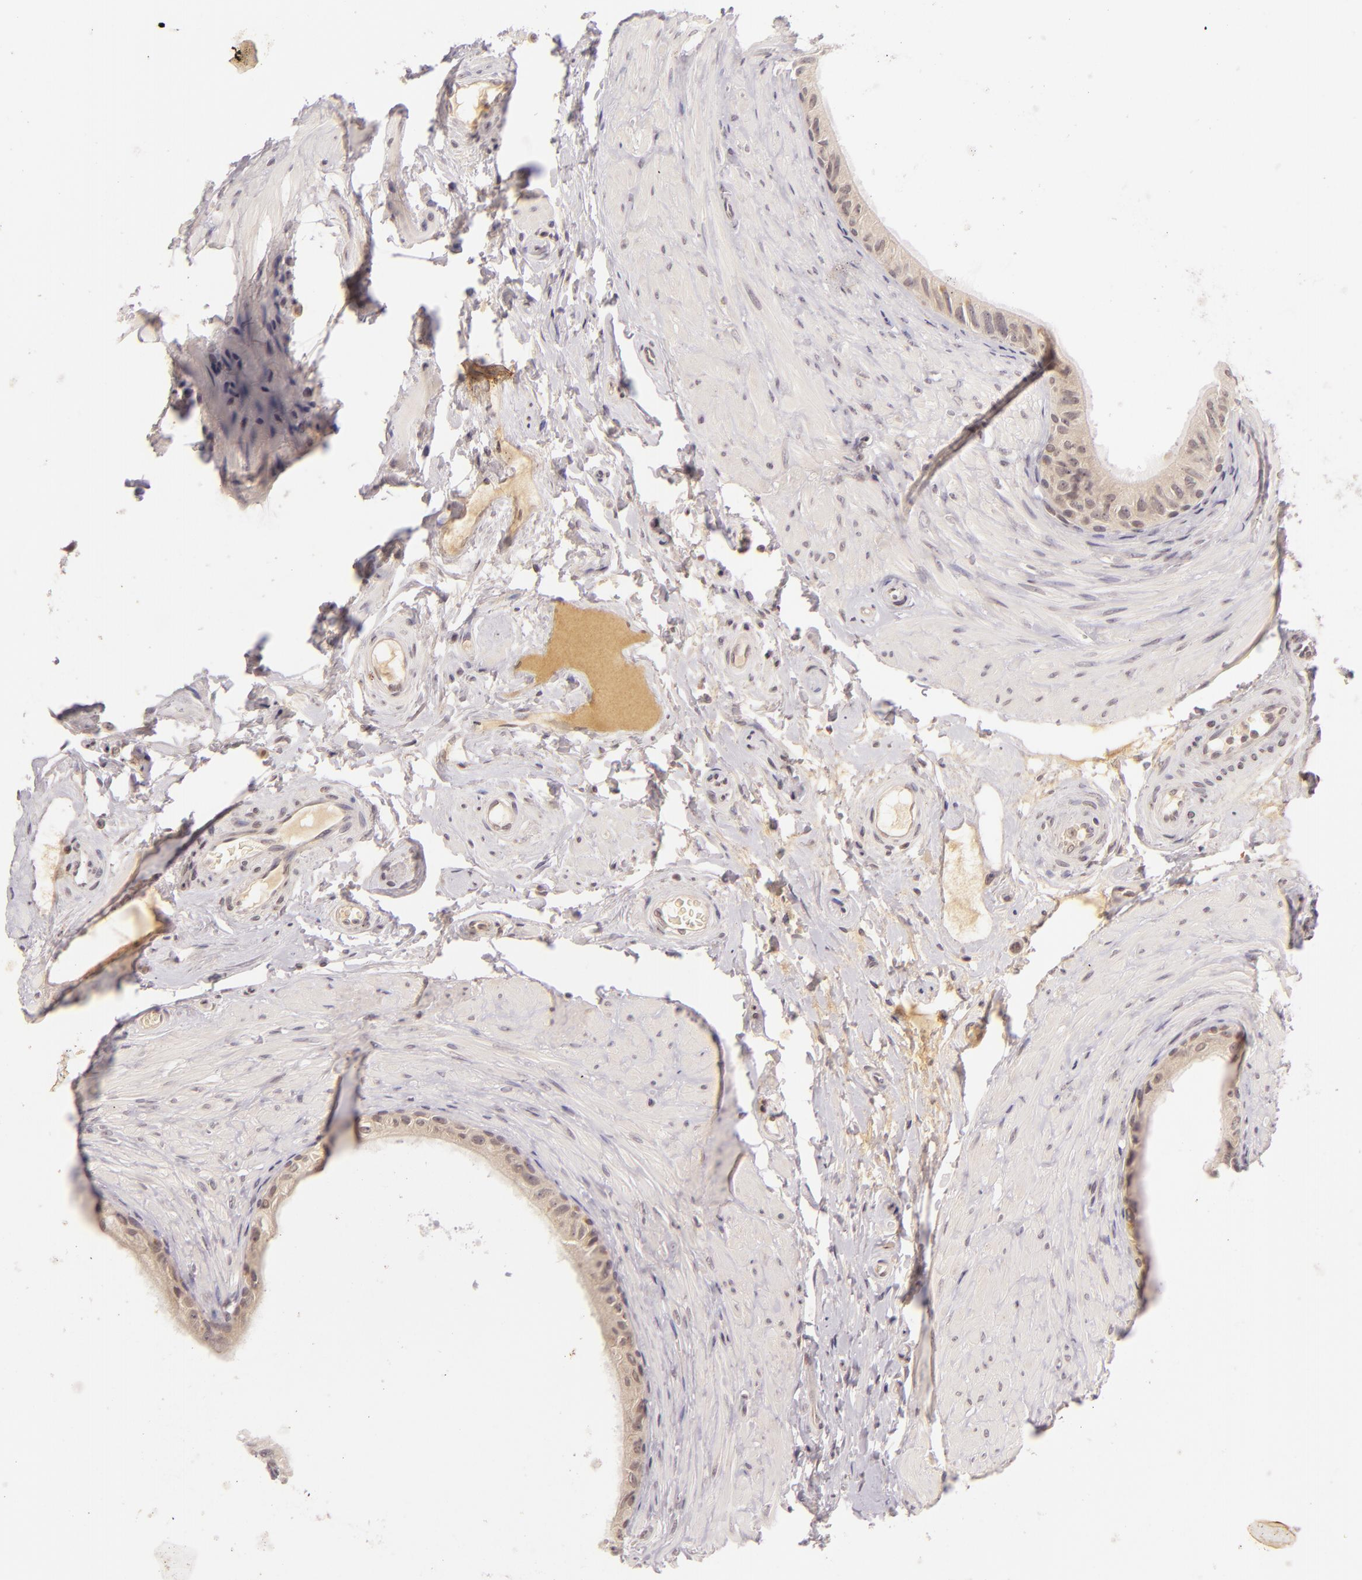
{"staining": {"intensity": "weak", "quantity": "25%-75%", "location": "cytoplasmic/membranous"}, "tissue": "epididymis", "cell_type": "Glandular cells", "image_type": "normal", "snomed": [{"axis": "morphology", "description": "Normal tissue, NOS"}, {"axis": "topography", "description": "Epididymis"}], "caption": "About 25%-75% of glandular cells in unremarkable human epididymis exhibit weak cytoplasmic/membranous protein staining as visualized by brown immunohistochemical staining.", "gene": "CASP8", "patient": {"sex": "male", "age": 68}}